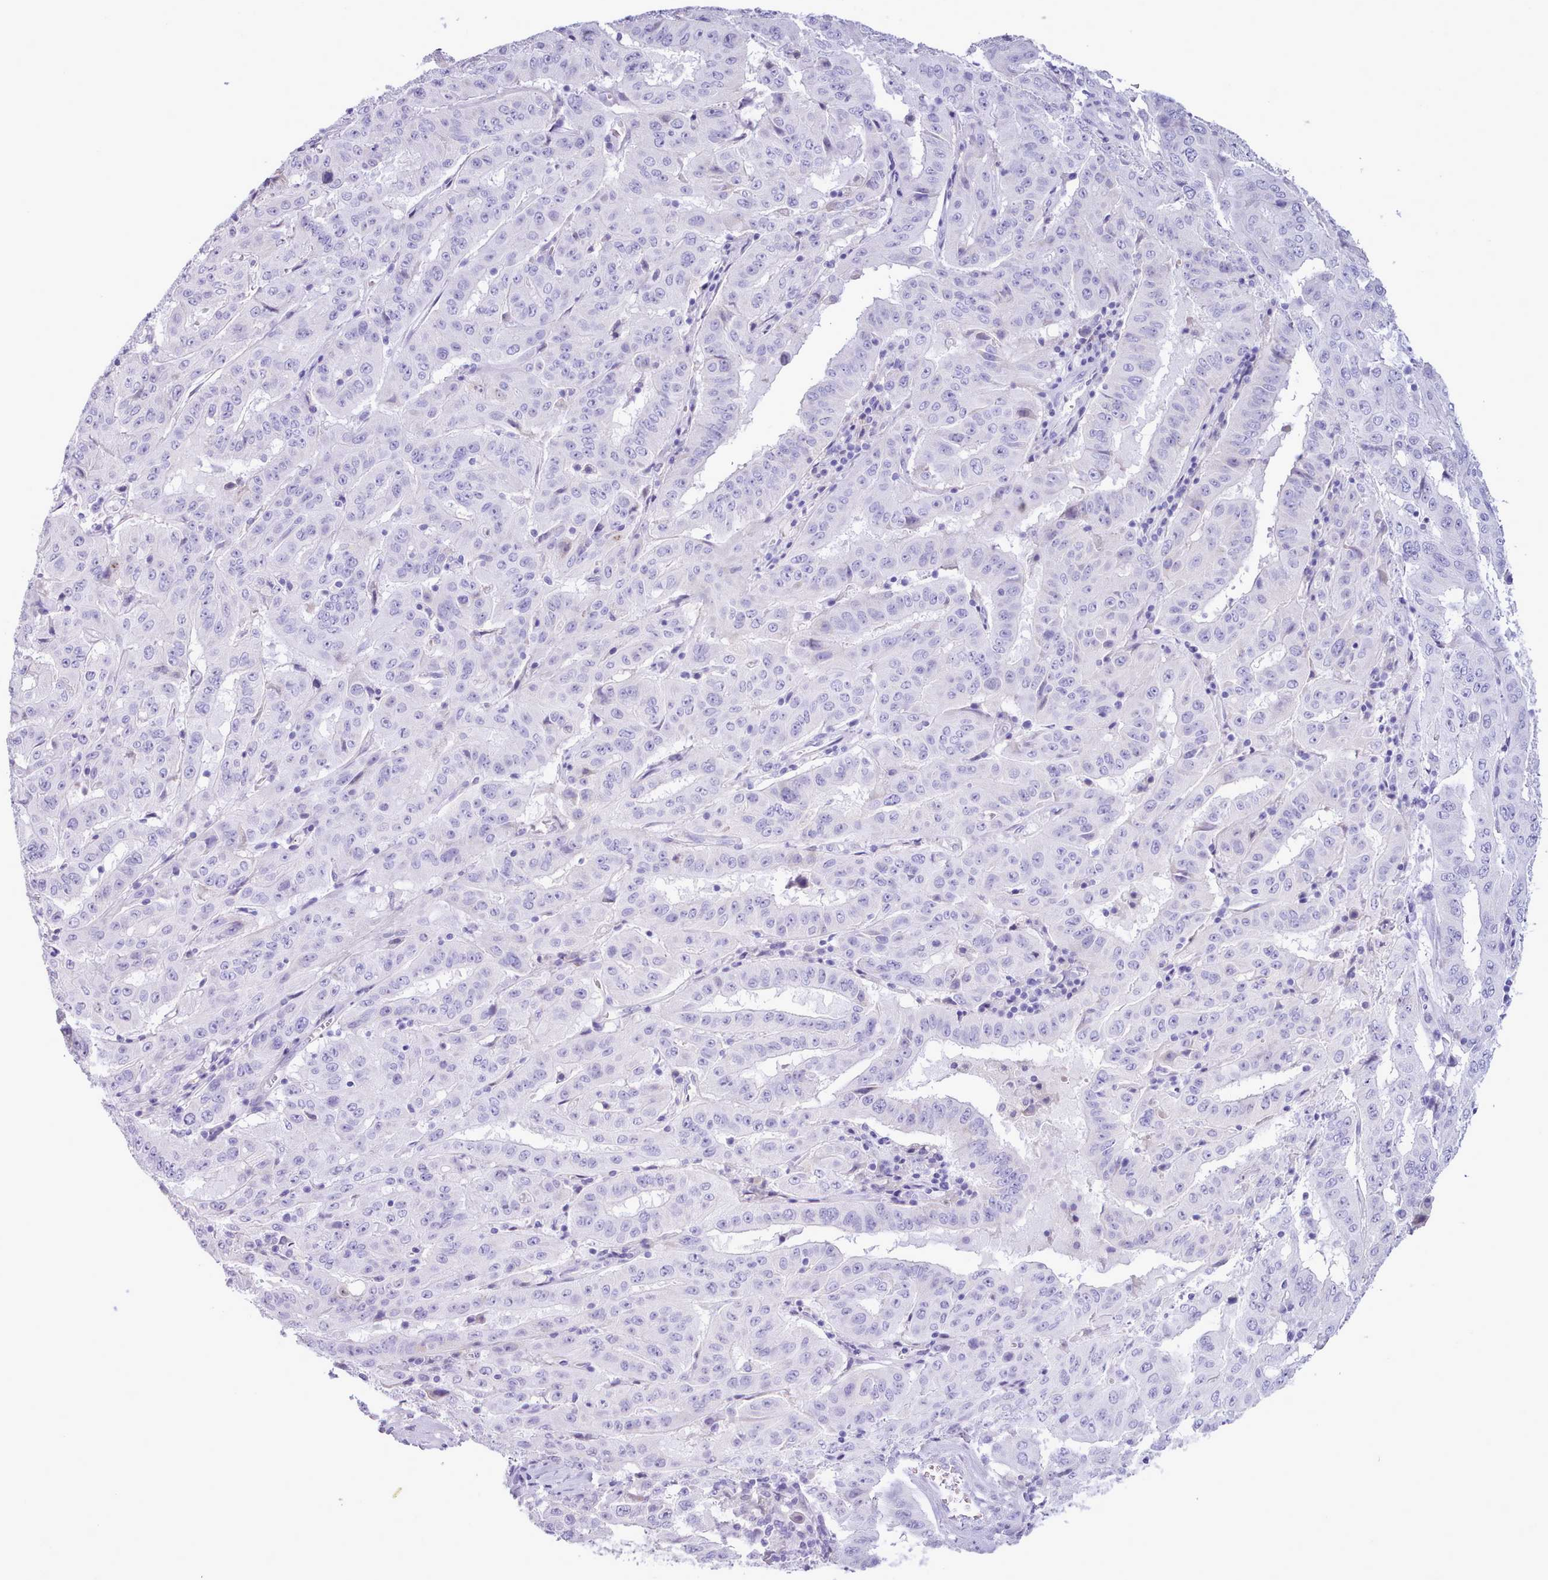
{"staining": {"intensity": "negative", "quantity": "none", "location": "none"}, "tissue": "pancreatic cancer", "cell_type": "Tumor cells", "image_type": "cancer", "snomed": [{"axis": "morphology", "description": "Adenocarcinoma, NOS"}, {"axis": "topography", "description": "Pancreas"}], "caption": "The micrograph reveals no significant expression in tumor cells of pancreatic cancer. The staining was performed using DAB (3,3'-diaminobenzidine) to visualize the protein expression in brown, while the nuclei were stained in blue with hematoxylin (Magnification: 20x).", "gene": "CYP2A13", "patient": {"sex": "male", "age": 63}}